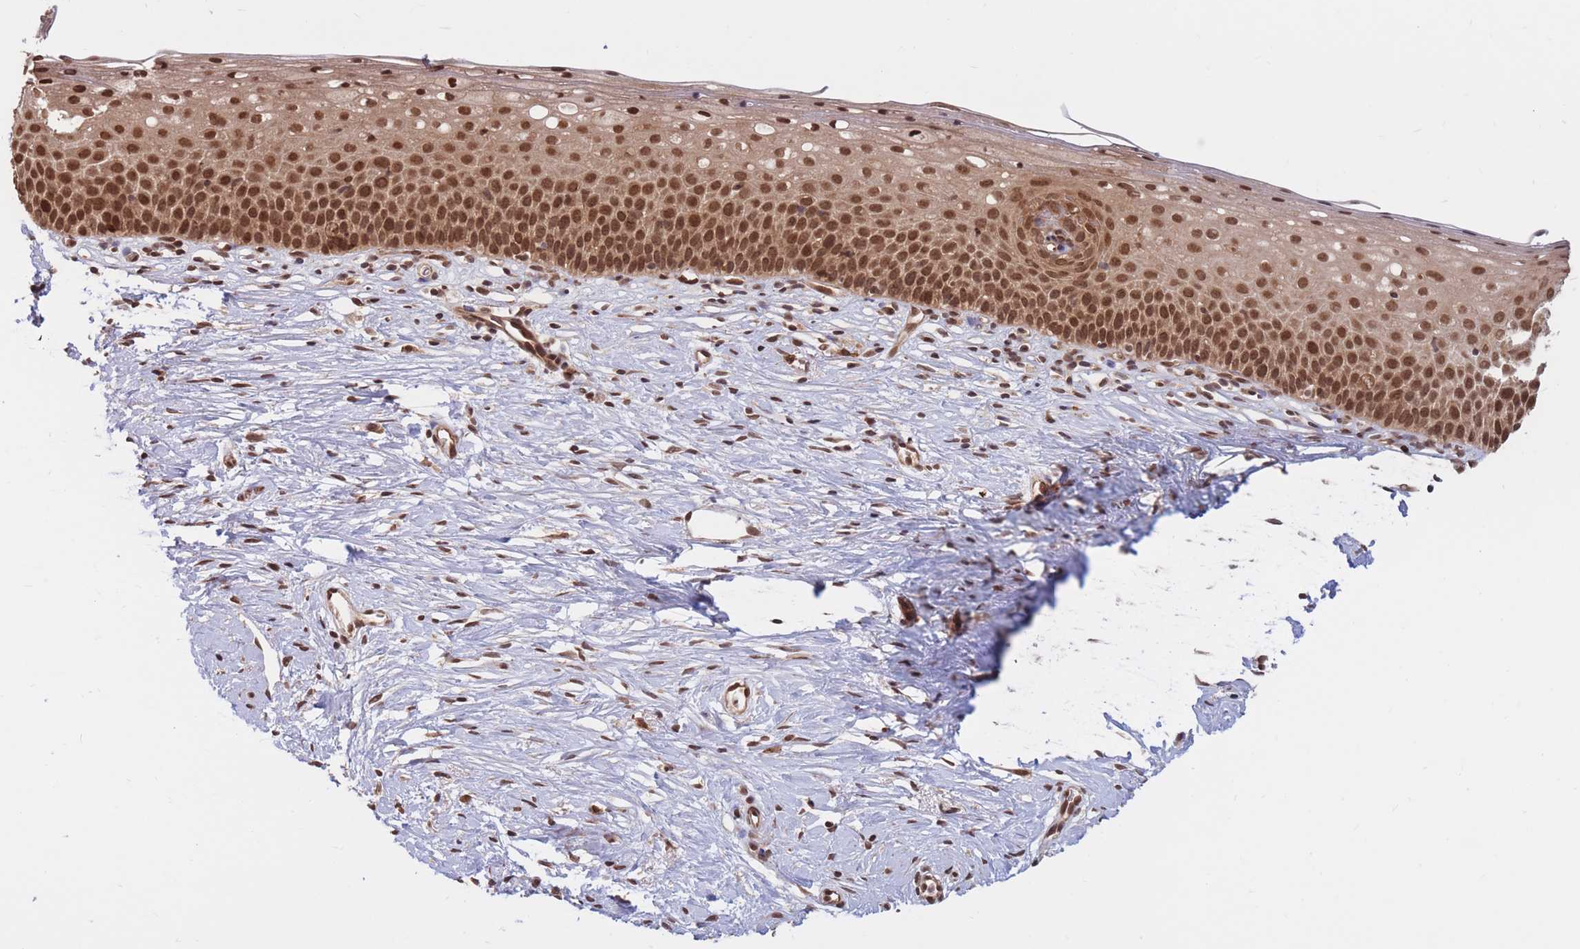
{"staining": {"intensity": "strong", "quantity": ">75%", "location": "cytoplasmic/membranous,nuclear"}, "tissue": "cervix", "cell_type": "Glandular cells", "image_type": "normal", "snomed": [{"axis": "morphology", "description": "Normal tissue, NOS"}, {"axis": "topography", "description": "Cervix"}], "caption": "Immunohistochemical staining of unremarkable human cervix demonstrates strong cytoplasmic/membranous,nuclear protein expression in approximately >75% of glandular cells. The staining is performed using DAB (3,3'-diaminobenzidine) brown chromogen to label protein expression. The nuclei are counter-stained blue using hematoxylin.", "gene": "SRA1", "patient": {"sex": "female", "age": 57}}